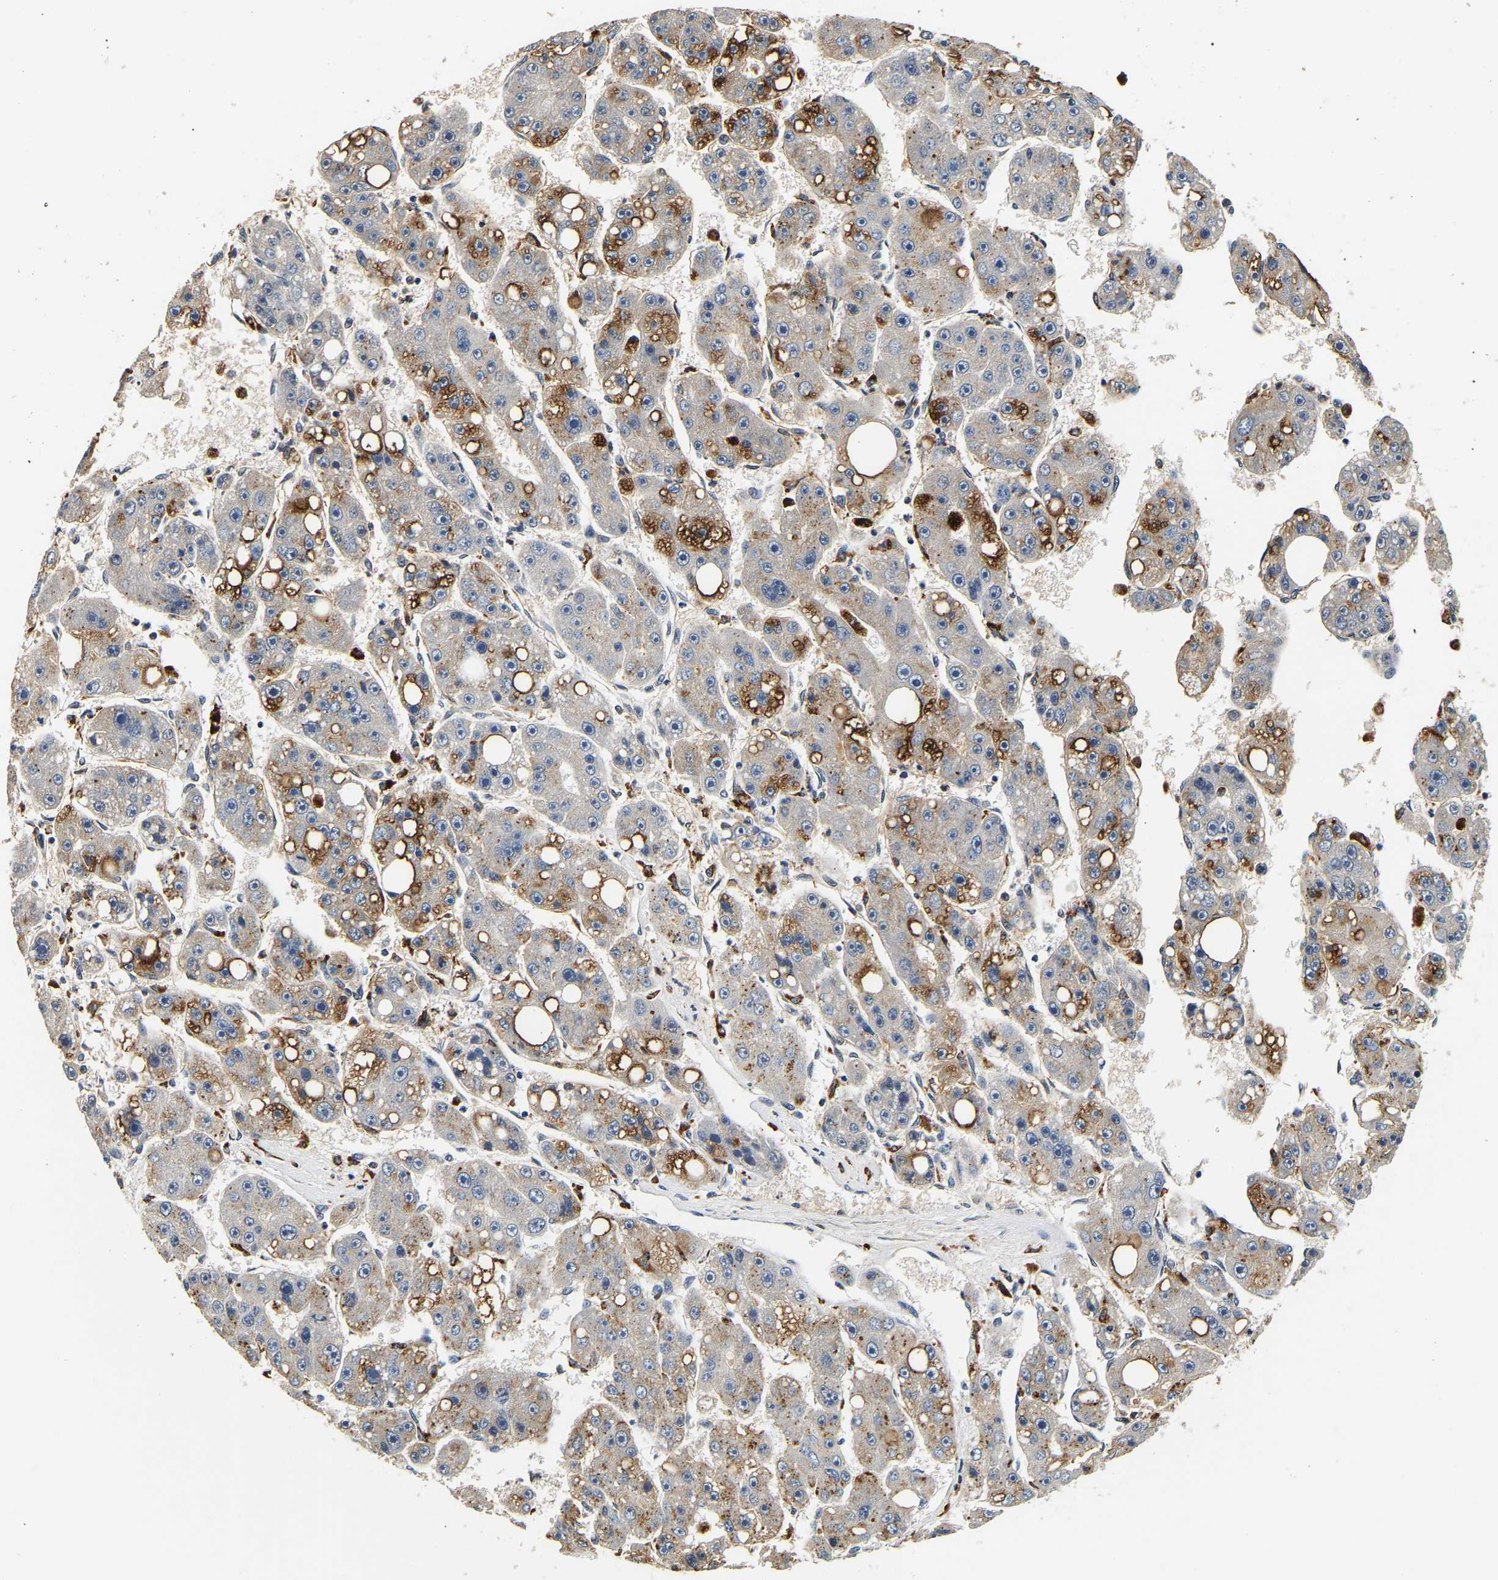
{"staining": {"intensity": "moderate", "quantity": "25%-75%", "location": "cytoplasmic/membranous"}, "tissue": "liver cancer", "cell_type": "Tumor cells", "image_type": "cancer", "snomed": [{"axis": "morphology", "description": "Carcinoma, Hepatocellular, NOS"}, {"axis": "topography", "description": "Liver"}], "caption": "A micrograph showing moderate cytoplasmic/membranous staining in about 25%-75% of tumor cells in liver cancer (hepatocellular carcinoma), as visualized by brown immunohistochemical staining.", "gene": "SMU1", "patient": {"sex": "female", "age": 61}}